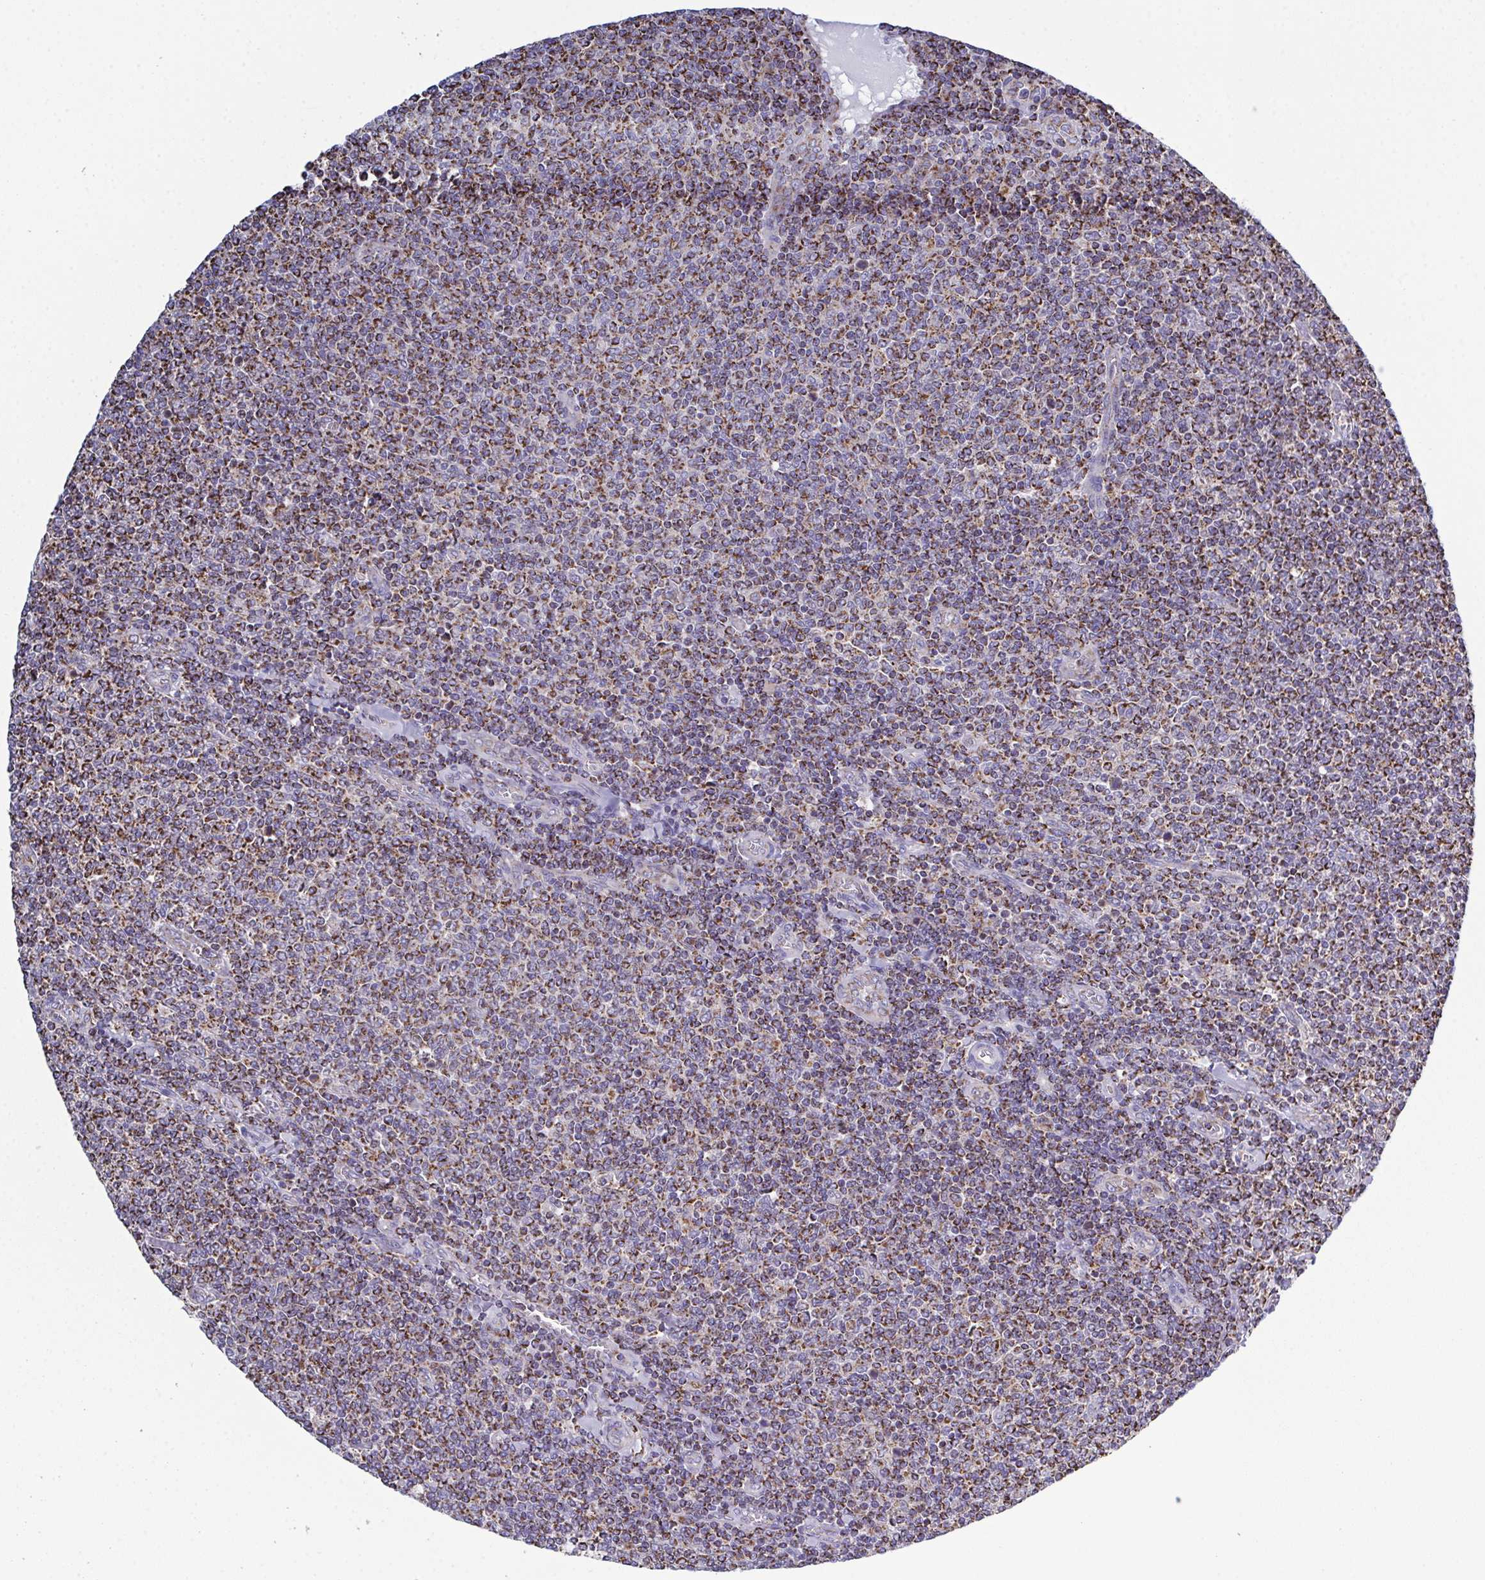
{"staining": {"intensity": "moderate", "quantity": ">75%", "location": "cytoplasmic/membranous"}, "tissue": "lymphoma", "cell_type": "Tumor cells", "image_type": "cancer", "snomed": [{"axis": "morphology", "description": "Malignant lymphoma, non-Hodgkin's type, Low grade"}, {"axis": "topography", "description": "Lymph node"}], "caption": "Immunohistochemical staining of malignant lymphoma, non-Hodgkin's type (low-grade) reveals medium levels of moderate cytoplasmic/membranous positivity in about >75% of tumor cells.", "gene": "CSDE1", "patient": {"sex": "male", "age": 52}}